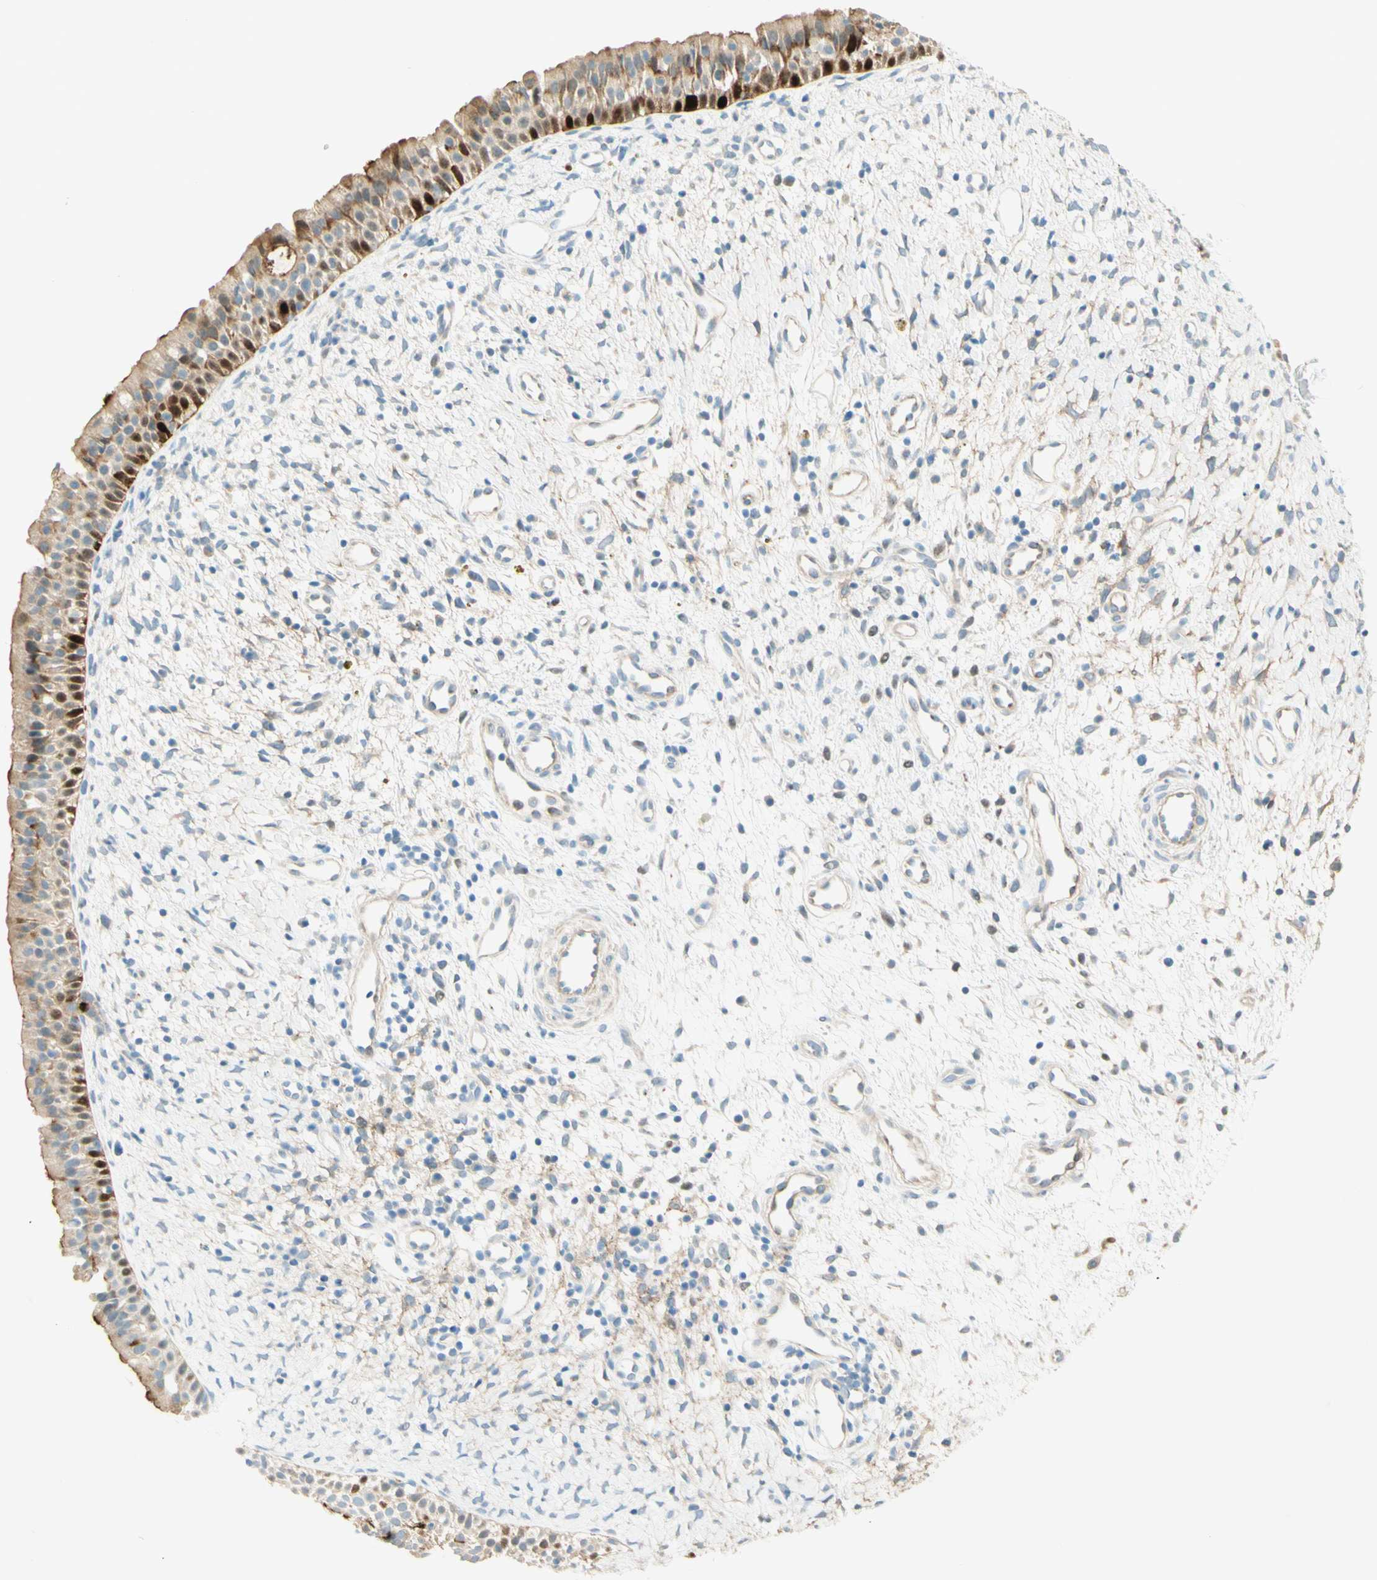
{"staining": {"intensity": "moderate", "quantity": ">75%", "location": "cytoplasmic/membranous,nuclear"}, "tissue": "nasopharynx", "cell_type": "Respiratory epithelial cells", "image_type": "normal", "snomed": [{"axis": "morphology", "description": "Normal tissue, NOS"}, {"axis": "topography", "description": "Nasopharynx"}], "caption": "The image shows immunohistochemical staining of normal nasopharynx. There is moderate cytoplasmic/membranous,nuclear positivity is appreciated in approximately >75% of respiratory epithelial cells. Nuclei are stained in blue.", "gene": "PROM1", "patient": {"sex": "male", "age": 22}}